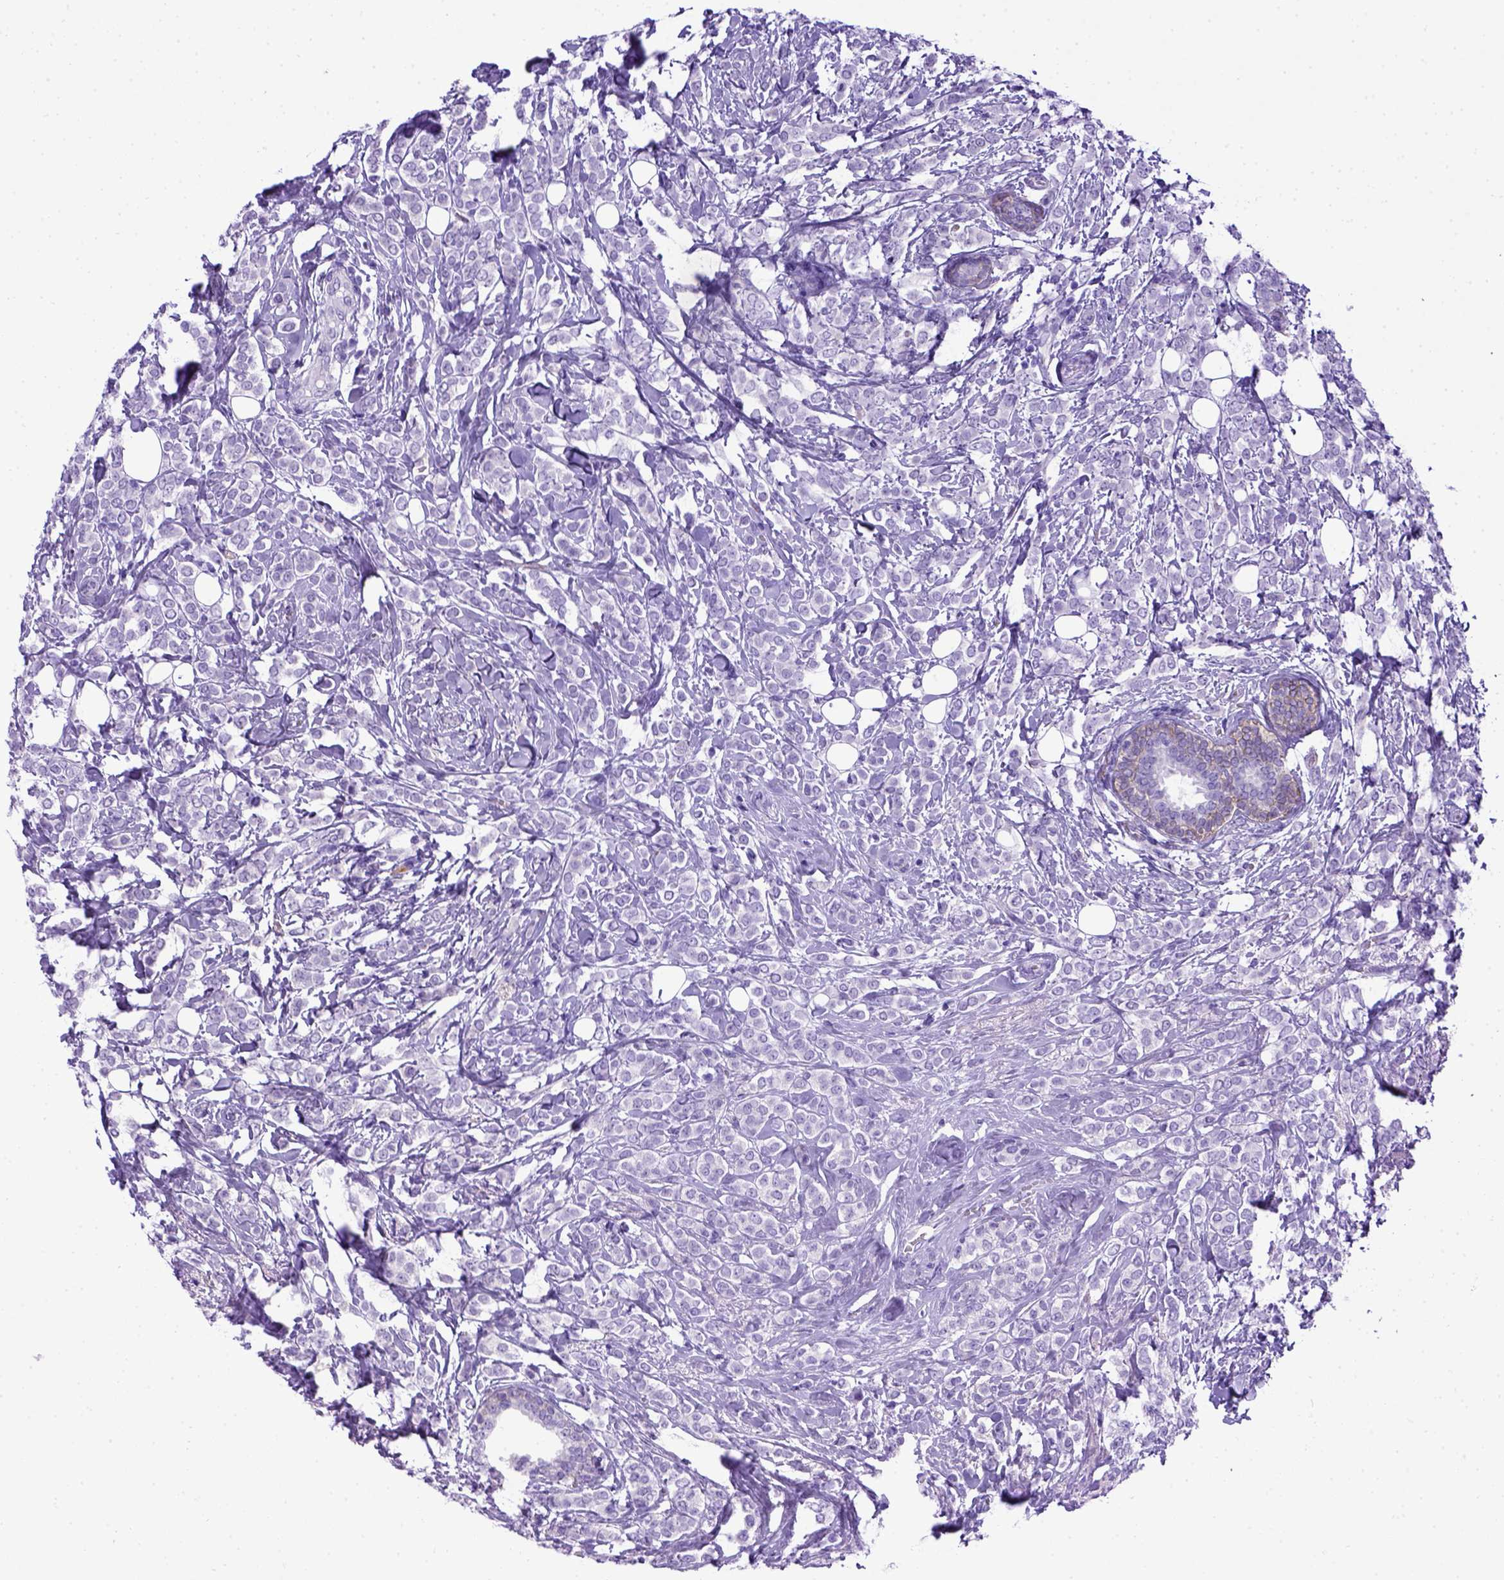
{"staining": {"intensity": "negative", "quantity": "none", "location": "none"}, "tissue": "breast cancer", "cell_type": "Tumor cells", "image_type": "cancer", "snomed": [{"axis": "morphology", "description": "Lobular carcinoma"}, {"axis": "topography", "description": "Breast"}], "caption": "DAB (3,3'-diaminobenzidine) immunohistochemical staining of human breast cancer (lobular carcinoma) shows no significant expression in tumor cells.", "gene": "ADAM12", "patient": {"sex": "female", "age": 49}}